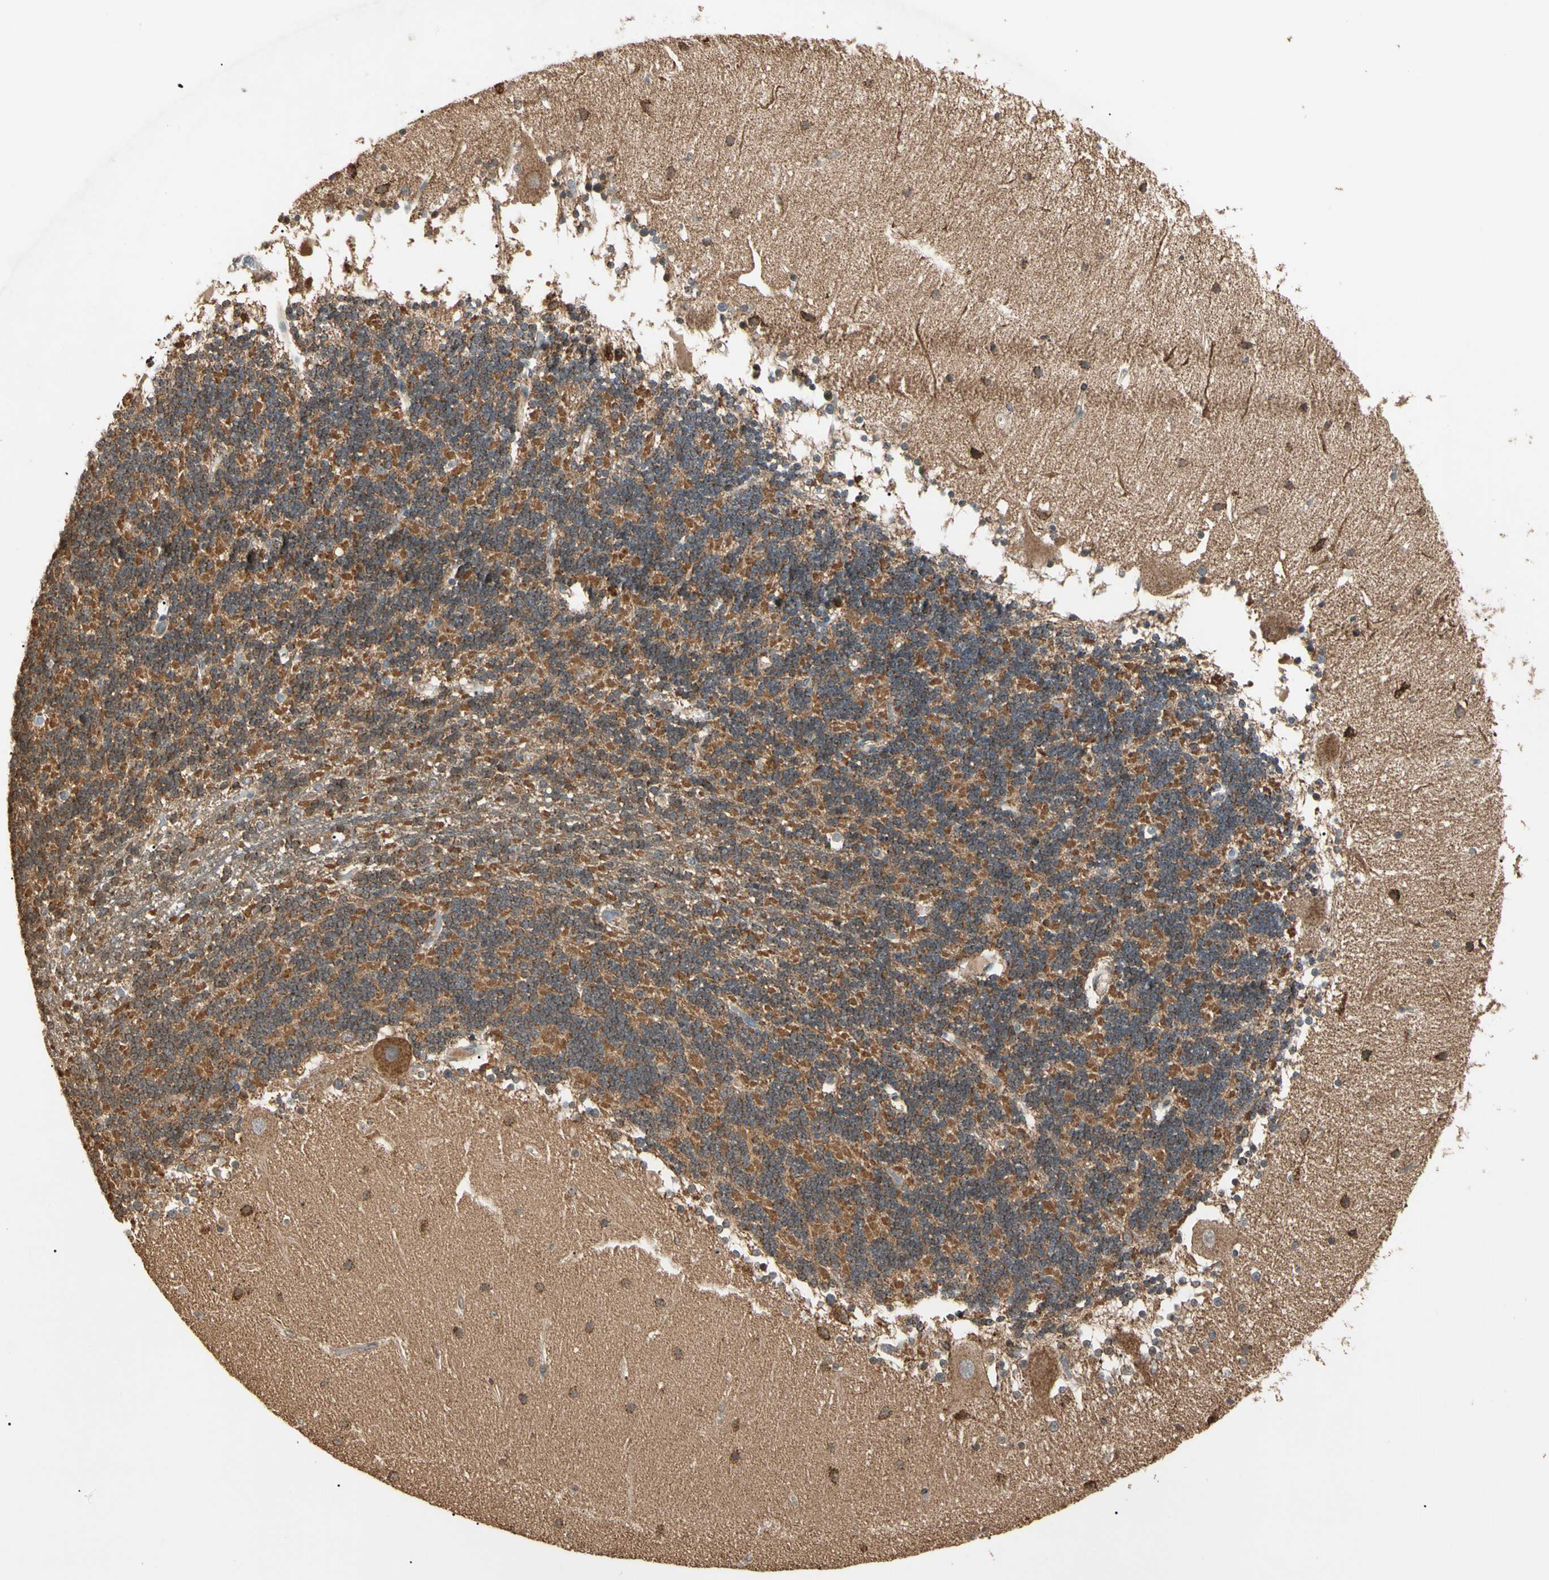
{"staining": {"intensity": "moderate", "quantity": ">75%", "location": "cytoplasmic/membranous"}, "tissue": "cerebellum", "cell_type": "Cells in granular layer", "image_type": "normal", "snomed": [{"axis": "morphology", "description": "Normal tissue, NOS"}, {"axis": "topography", "description": "Cerebellum"}], "caption": "This micrograph demonstrates immunohistochemistry staining of normal human cerebellum, with medium moderate cytoplasmic/membranous staining in about >75% of cells in granular layer.", "gene": "PRDX5", "patient": {"sex": "female", "age": 54}}